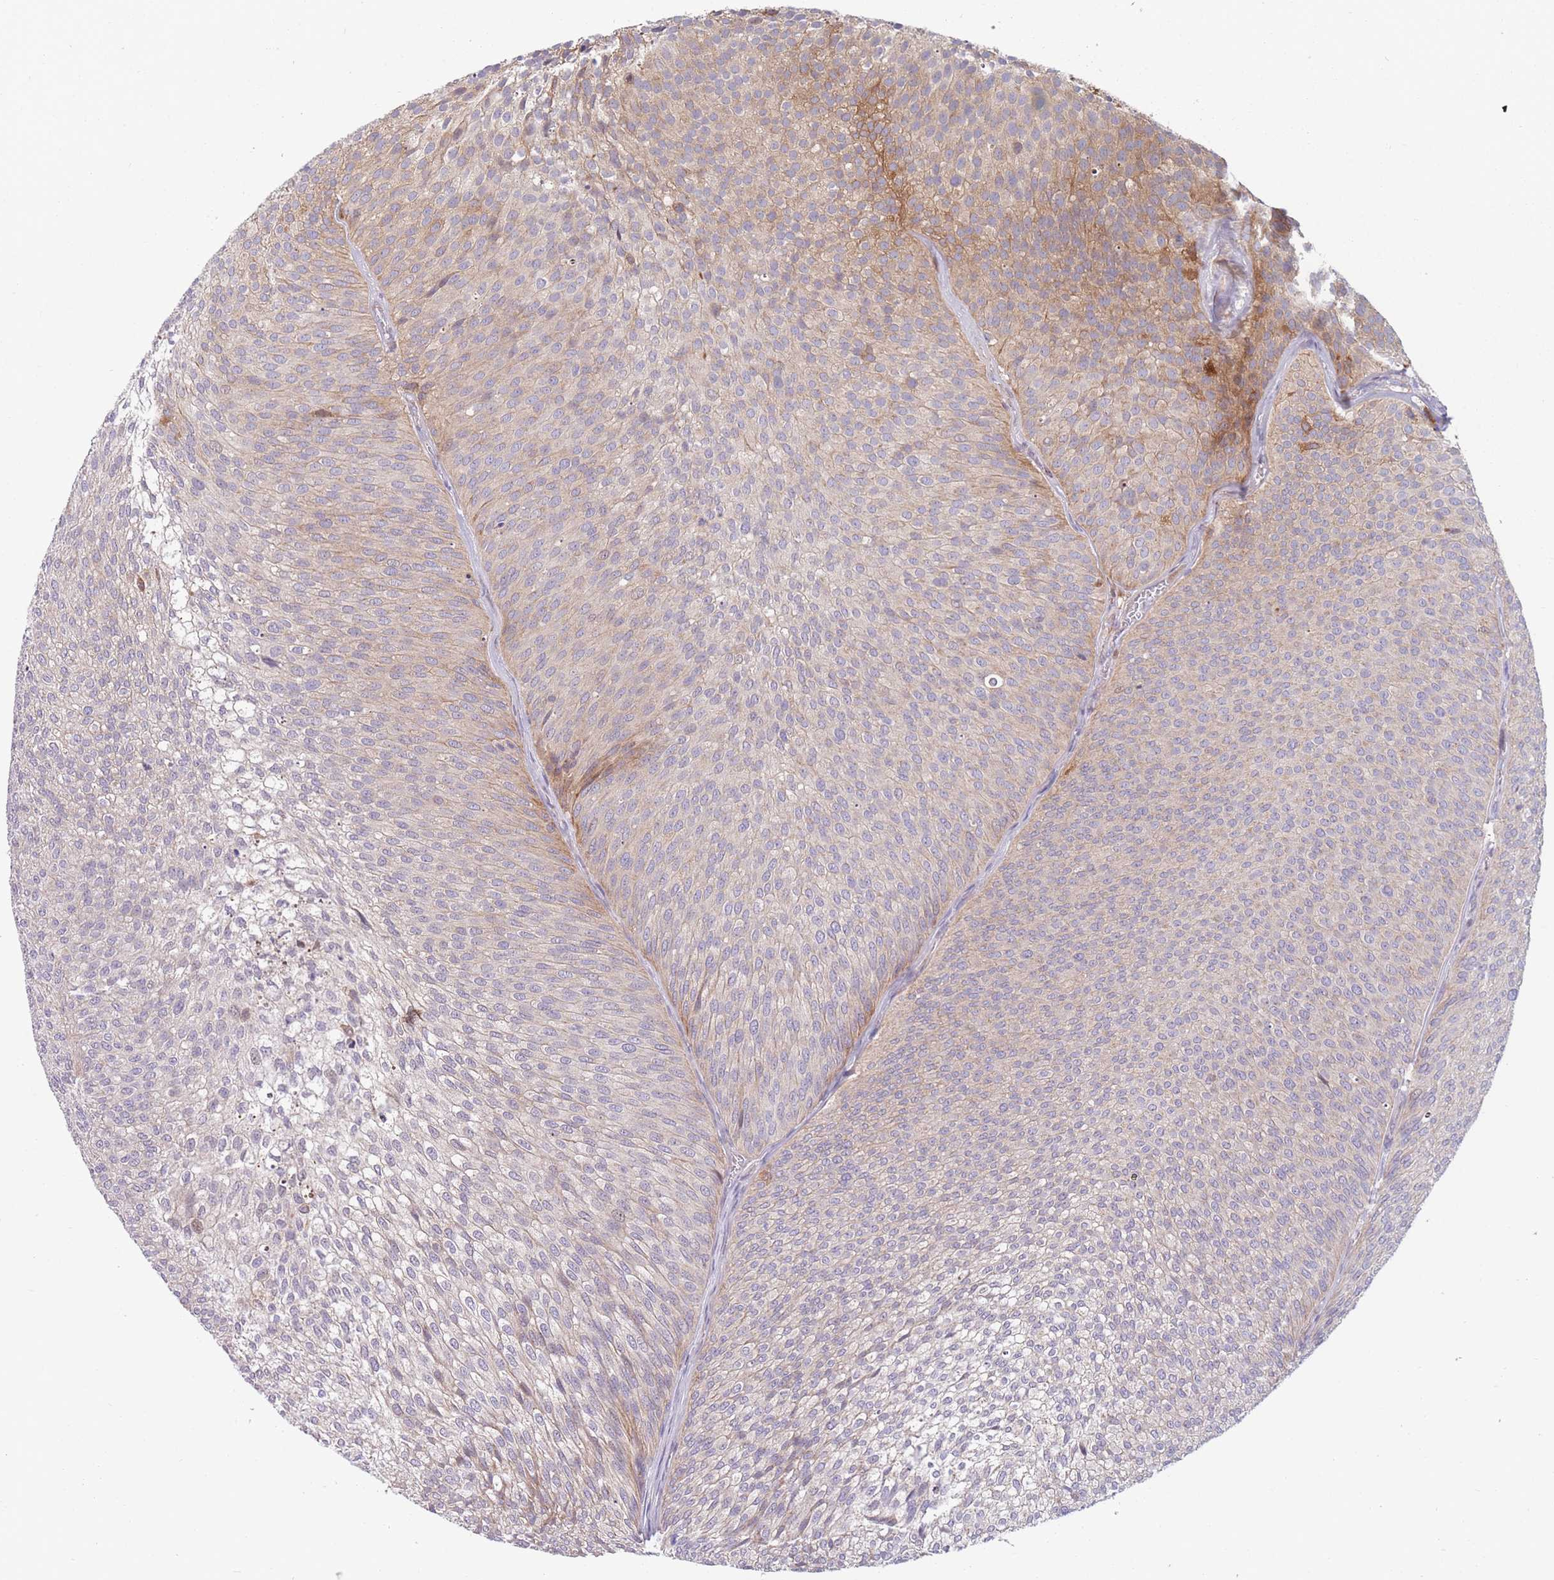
{"staining": {"intensity": "weak", "quantity": "<25%", "location": "cytoplasmic/membranous"}, "tissue": "urothelial cancer", "cell_type": "Tumor cells", "image_type": "cancer", "snomed": [{"axis": "morphology", "description": "Urothelial carcinoma, Low grade"}, {"axis": "topography", "description": "Urinary bladder"}], "caption": "A high-resolution micrograph shows immunohistochemistry (IHC) staining of urothelial cancer, which reveals no significant positivity in tumor cells.", "gene": "PDE4A", "patient": {"sex": "male", "age": 91}}